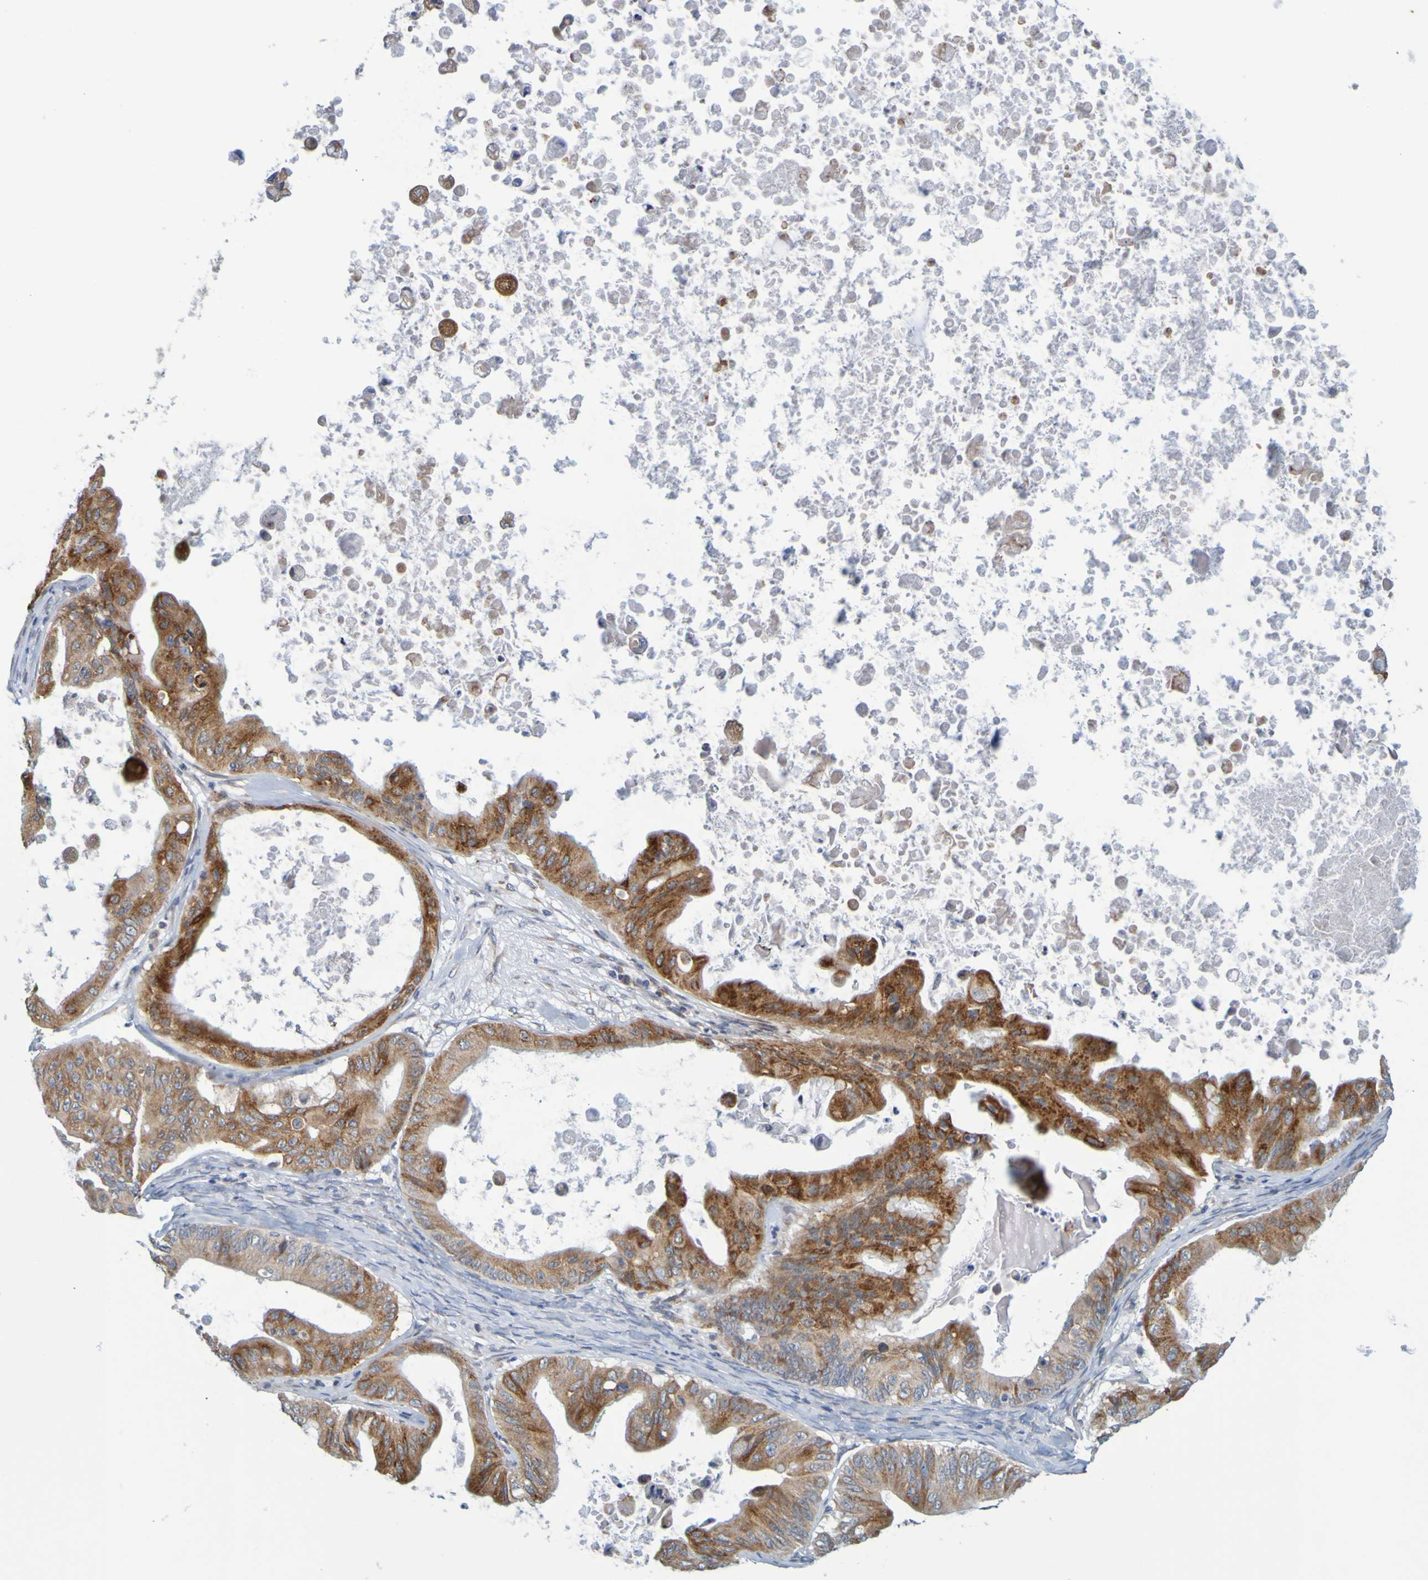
{"staining": {"intensity": "strong", "quantity": "25%-75%", "location": "cytoplasmic/membranous"}, "tissue": "ovarian cancer", "cell_type": "Tumor cells", "image_type": "cancer", "snomed": [{"axis": "morphology", "description": "Cystadenocarcinoma, mucinous, NOS"}, {"axis": "topography", "description": "Ovary"}], "caption": "There is high levels of strong cytoplasmic/membranous positivity in tumor cells of ovarian cancer (mucinous cystadenocarcinoma), as demonstrated by immunohistochemical staining (brown color).", "gene": "SIL1", "patient": {"sex": "female", "age": 37}}